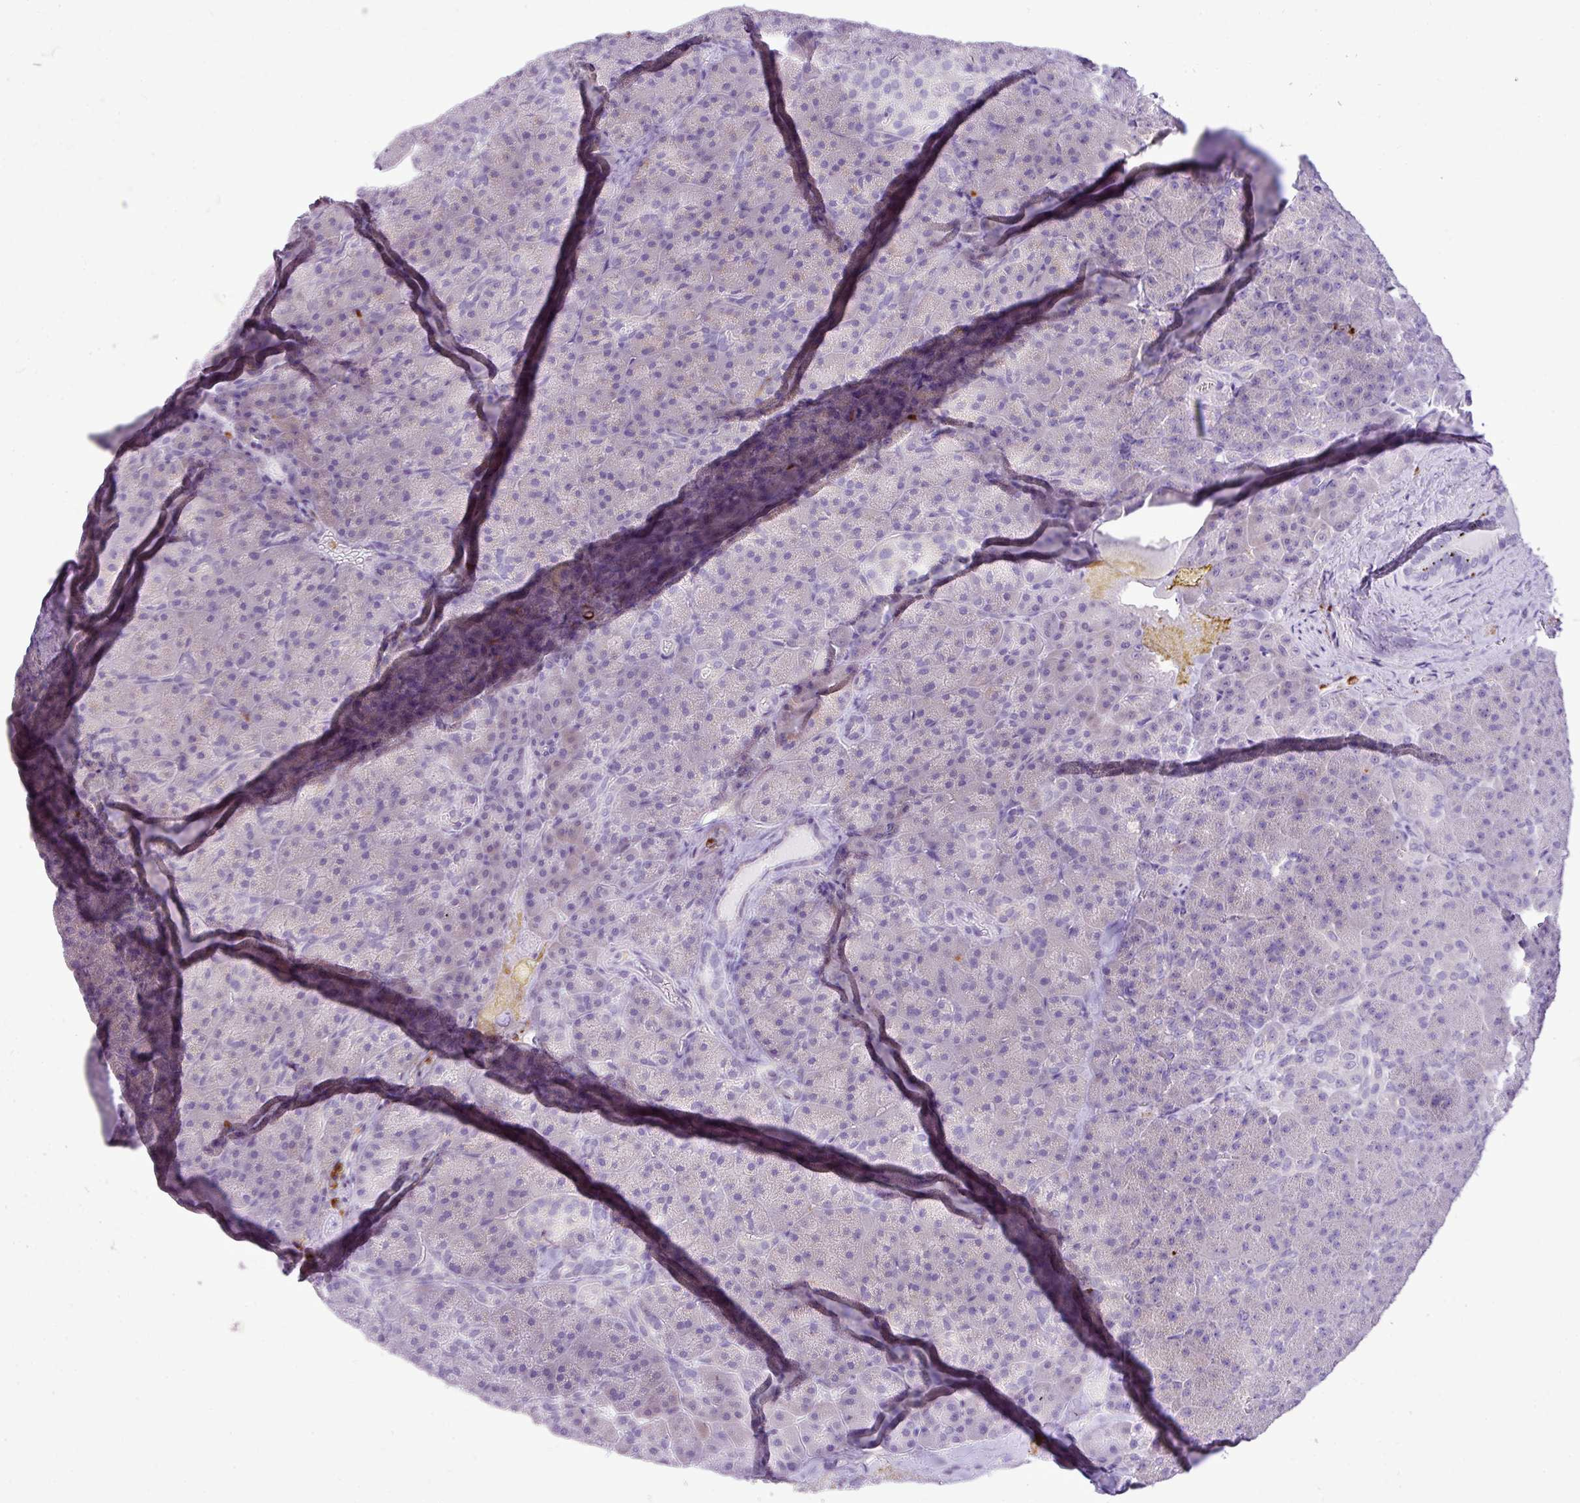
{"staining": {"intensity": "negative", "quantity": "none", "location": "none"}, "tissue": "pancreas", "cell_type": "Exocrine glandular cells", "image_type": "normal", "snomed": [{"axis": "morphology", "description": "Normal tissue, NOS"}, {"axis": "topography", "description": "Pancreas"}], "caption": "Protein analysis of benign pancreas shows no significant expression in exocrine glandular cells.", "gene": "ZSCAN5A", "patient": {"sex": "female", "age": 74}}